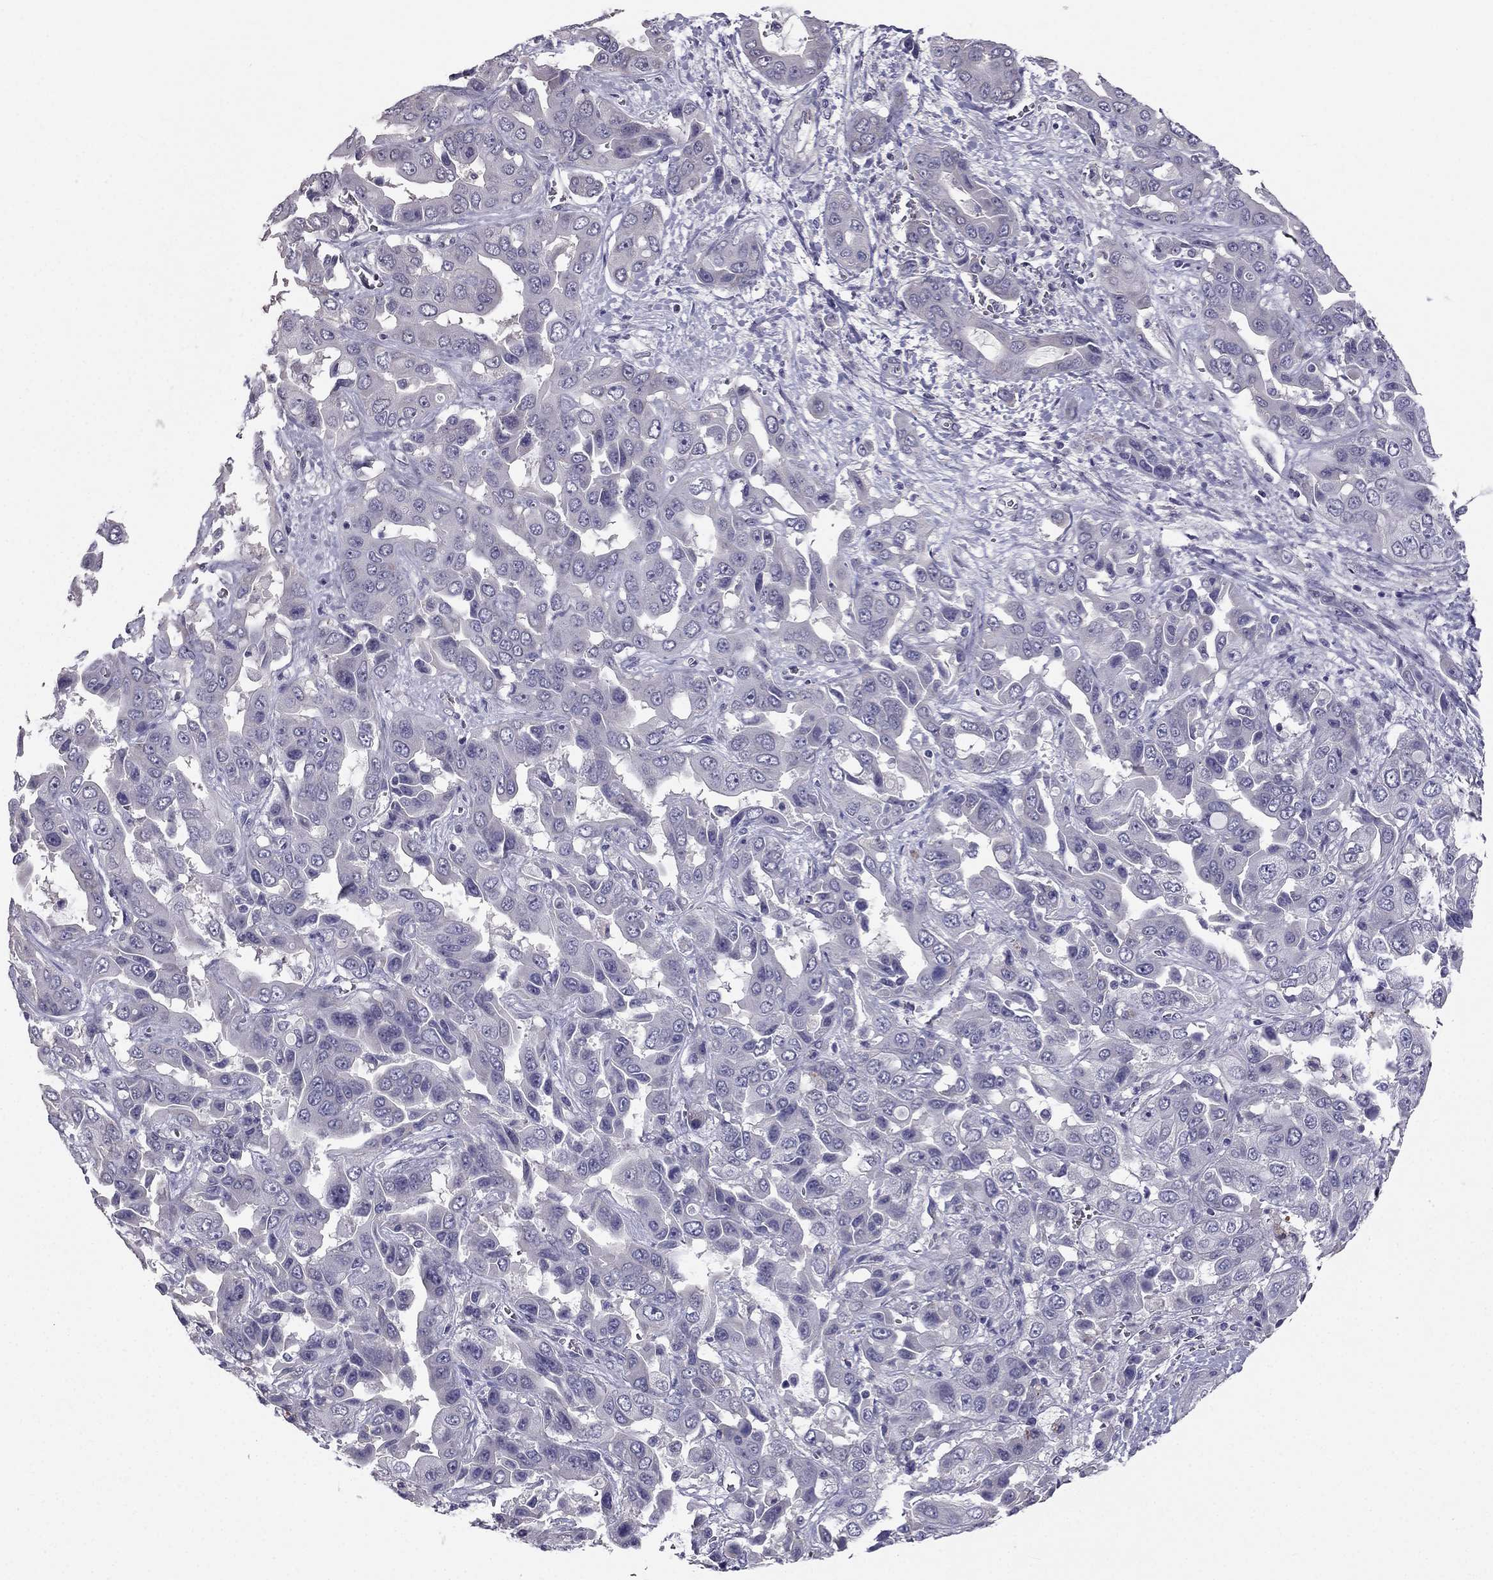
{"staining": {"intensity": "negative", "quantity": "none", "location": "none"}, "tissue": "liver cancer", "cell_type": "Tumor cells", "image_type": "cancer", "snomed": [{"axis": "morphology", "description": "Cholangiocarcinoma"}, {"axis": "topography", "description": "Liver"}], "caption": "High magnification brightfield microscopy of liver cancer stained with DAB (brown) and counterstained with hematoxylin (blue): tumor cells show no significant expression.", "gene": "HSFX1", "patient": {"sex": "female", "age": 52}}